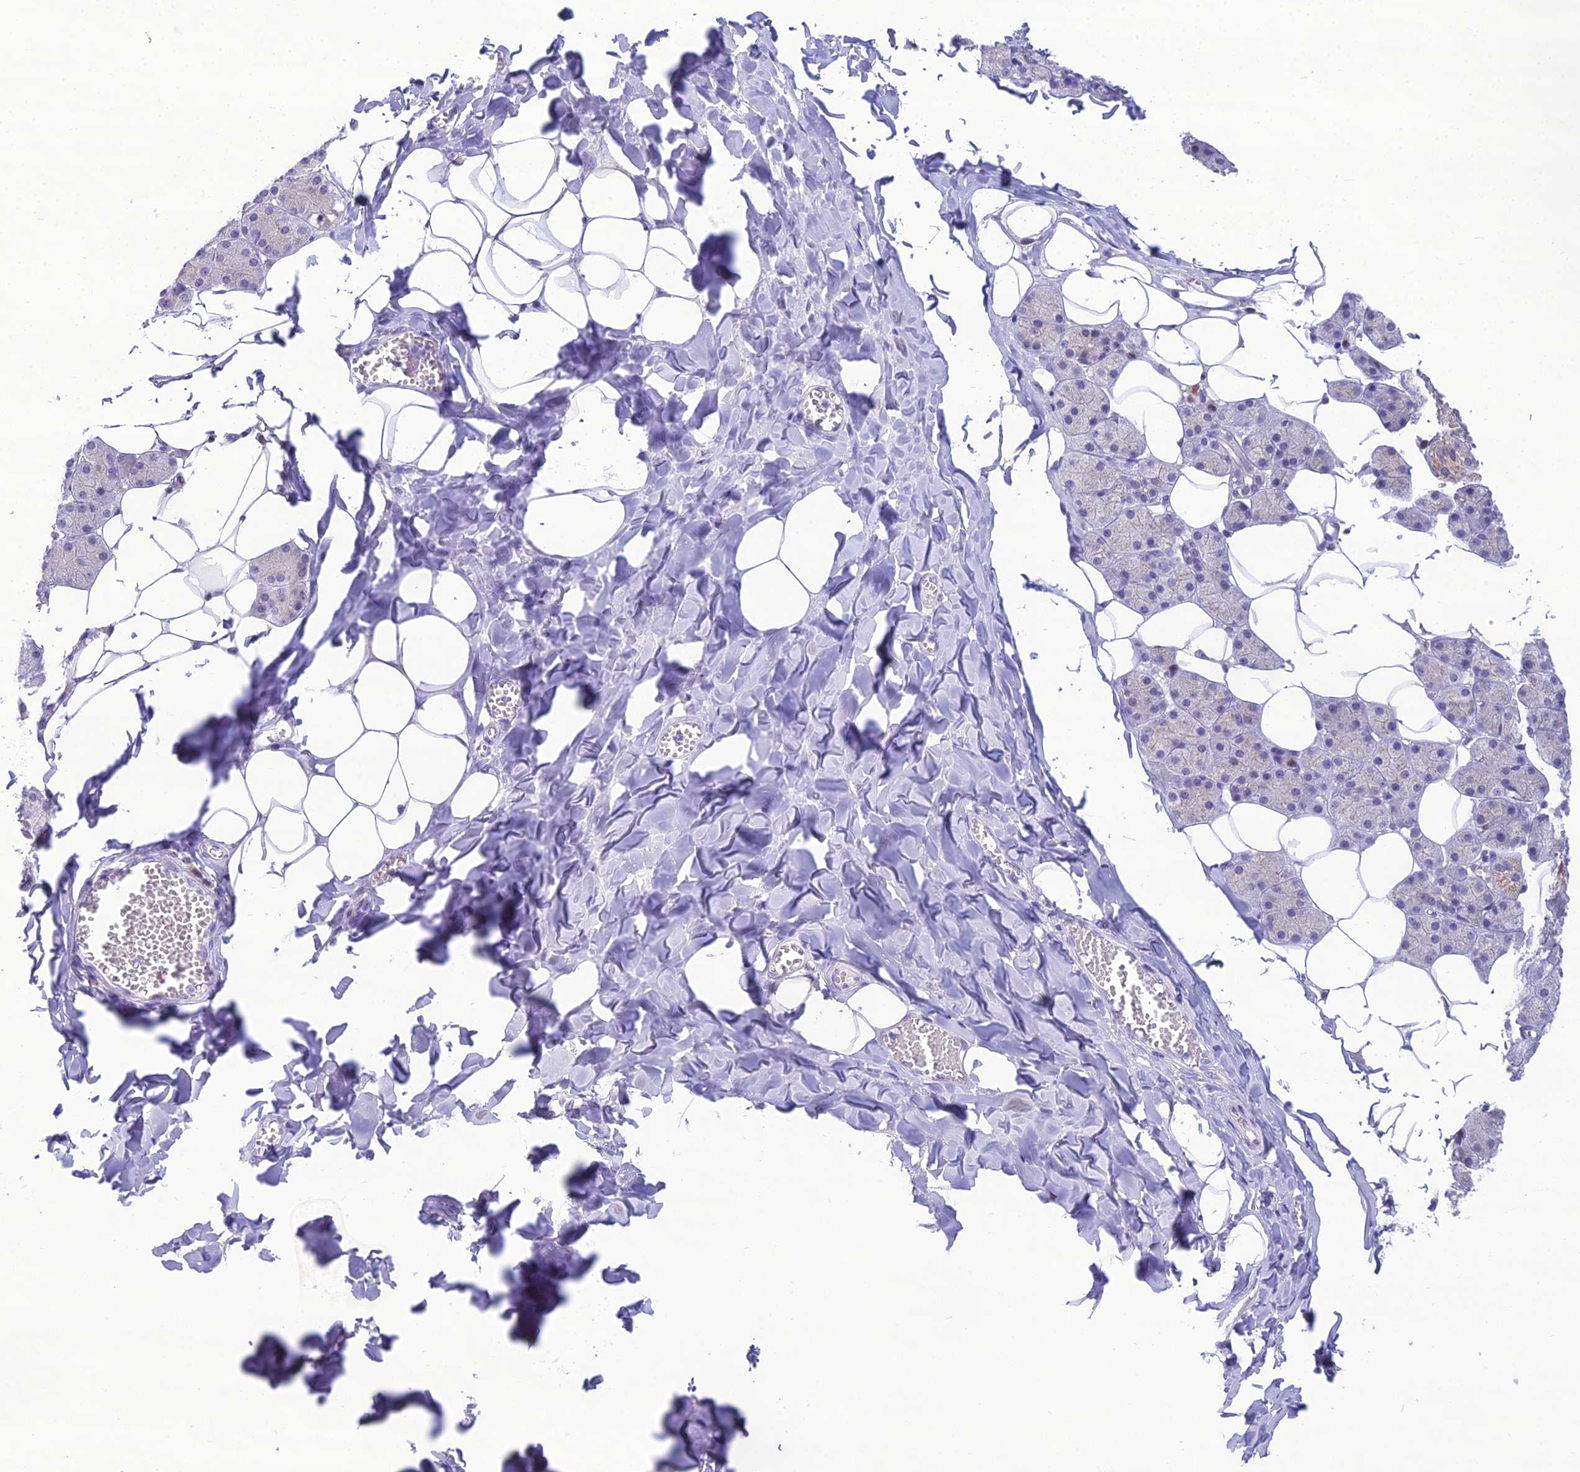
{"staining": {"intensity": "moderate", "quantity": "<25%", "location": "cytoplasmic/membranous"}, "tissue": "salivary gland", "cell_type": "Glandular cells", "image_type": "normal", "snomed": [{"axis": "morphology", "description": "Normal tissue, NOS"}, {"axis": "topography", "description": "Salivary gland"}], "caption": "A low amount of moderate cytoplasmic/membranous staining is appreciated in approximately <25% of glandular cells in unremarkable salivary gland.", "gene": "B9D2", "patient": {"sex": "female", "age": 33}}